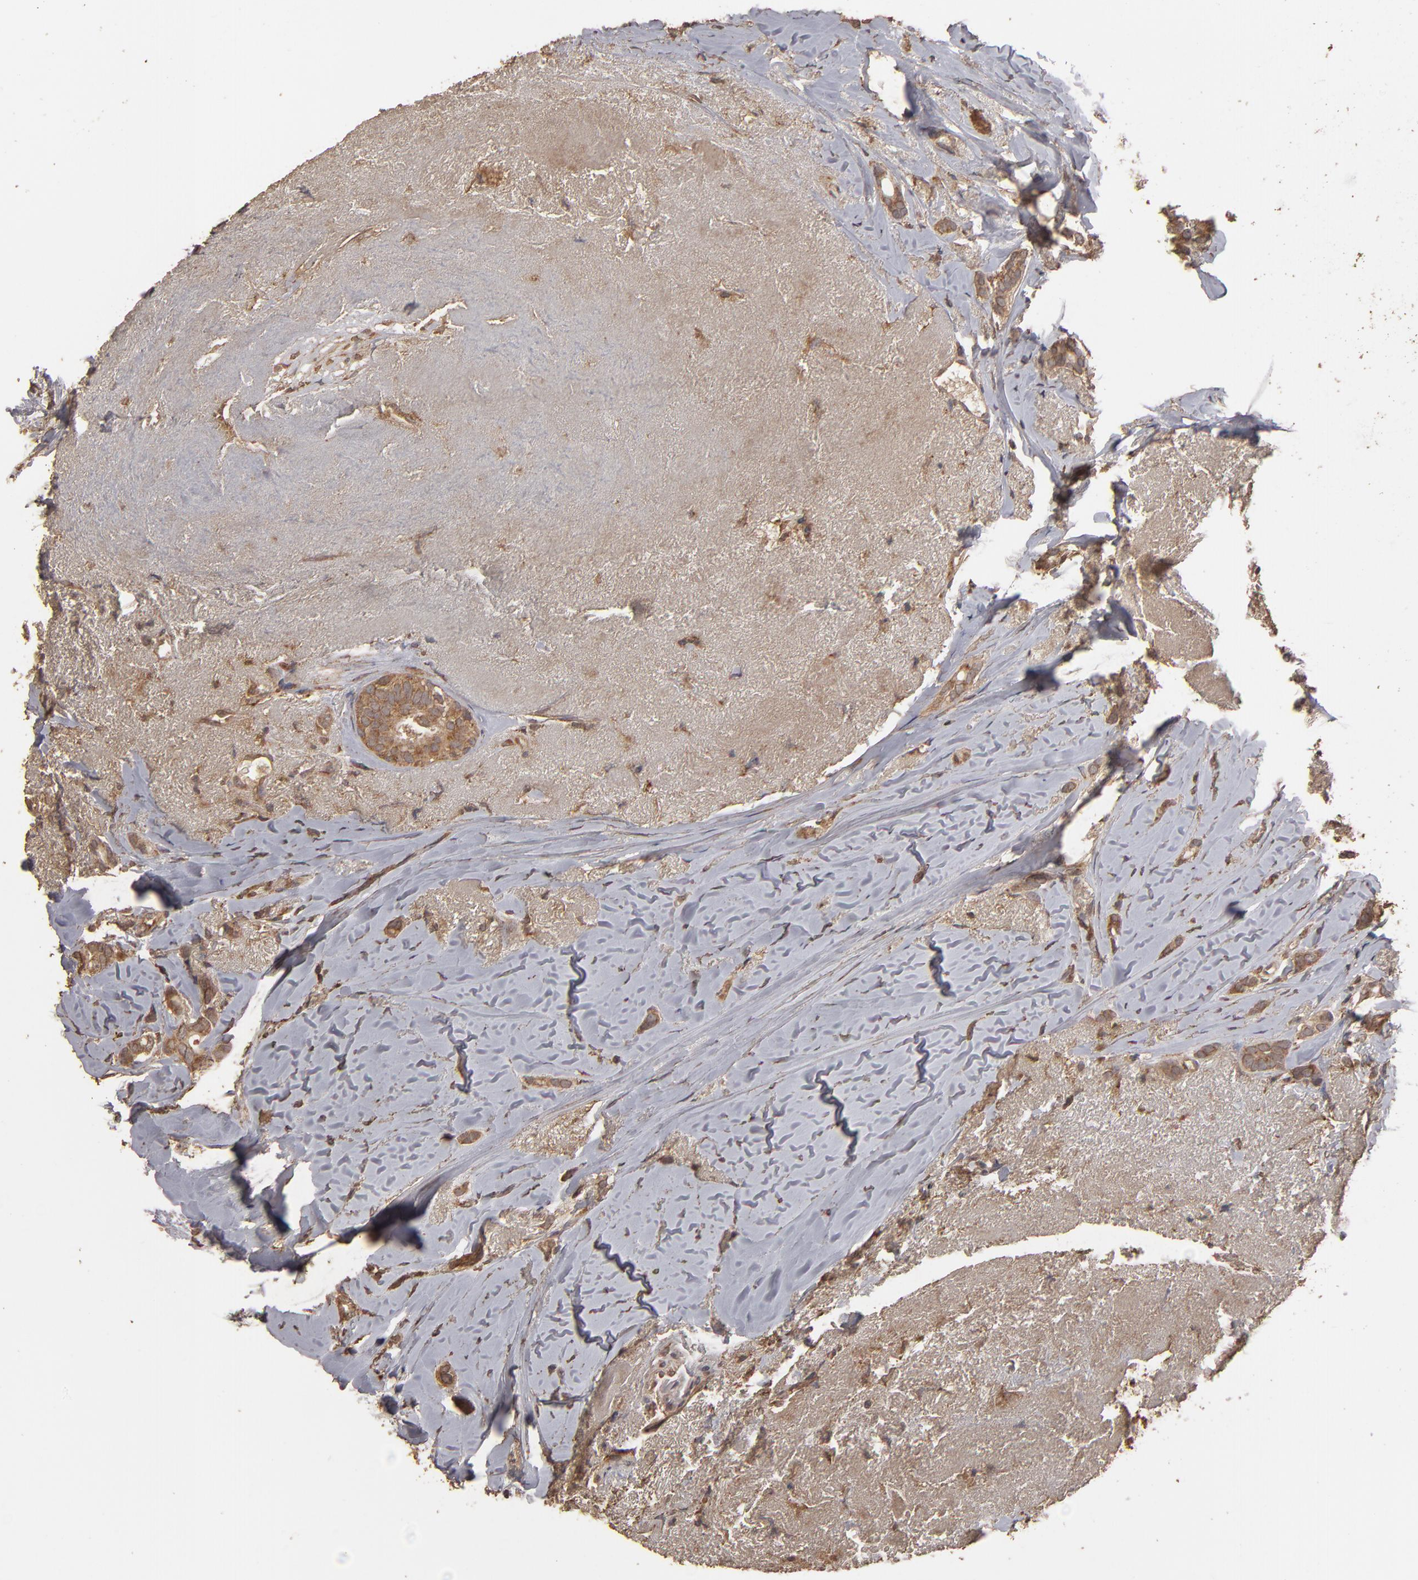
{"staining": {"intensity": "moderate", "quantity": ">75%", "location": "cytoplasmic/membranous"}, "tissue": "breast cancer", "cell_type": "Tumor cells", "image_type": "cancer", "snomed": [{"axis": "morphology", "description": "Duct carcinoma"}, {"axis": "topography", "description": "Breast"}], "caption": "Breast intraductal carcinoma tissue displays moderate cytoplasmic/membranous expression in about >75% of tumor cells, visualized by immunohistochemistry. The staining was performed using DAB, with brown indicating positive protein expression. Nuclei are stained blue with hematoxylin.", "gene": "MMP2", "patient": {"sex": "female", "age": 54}}